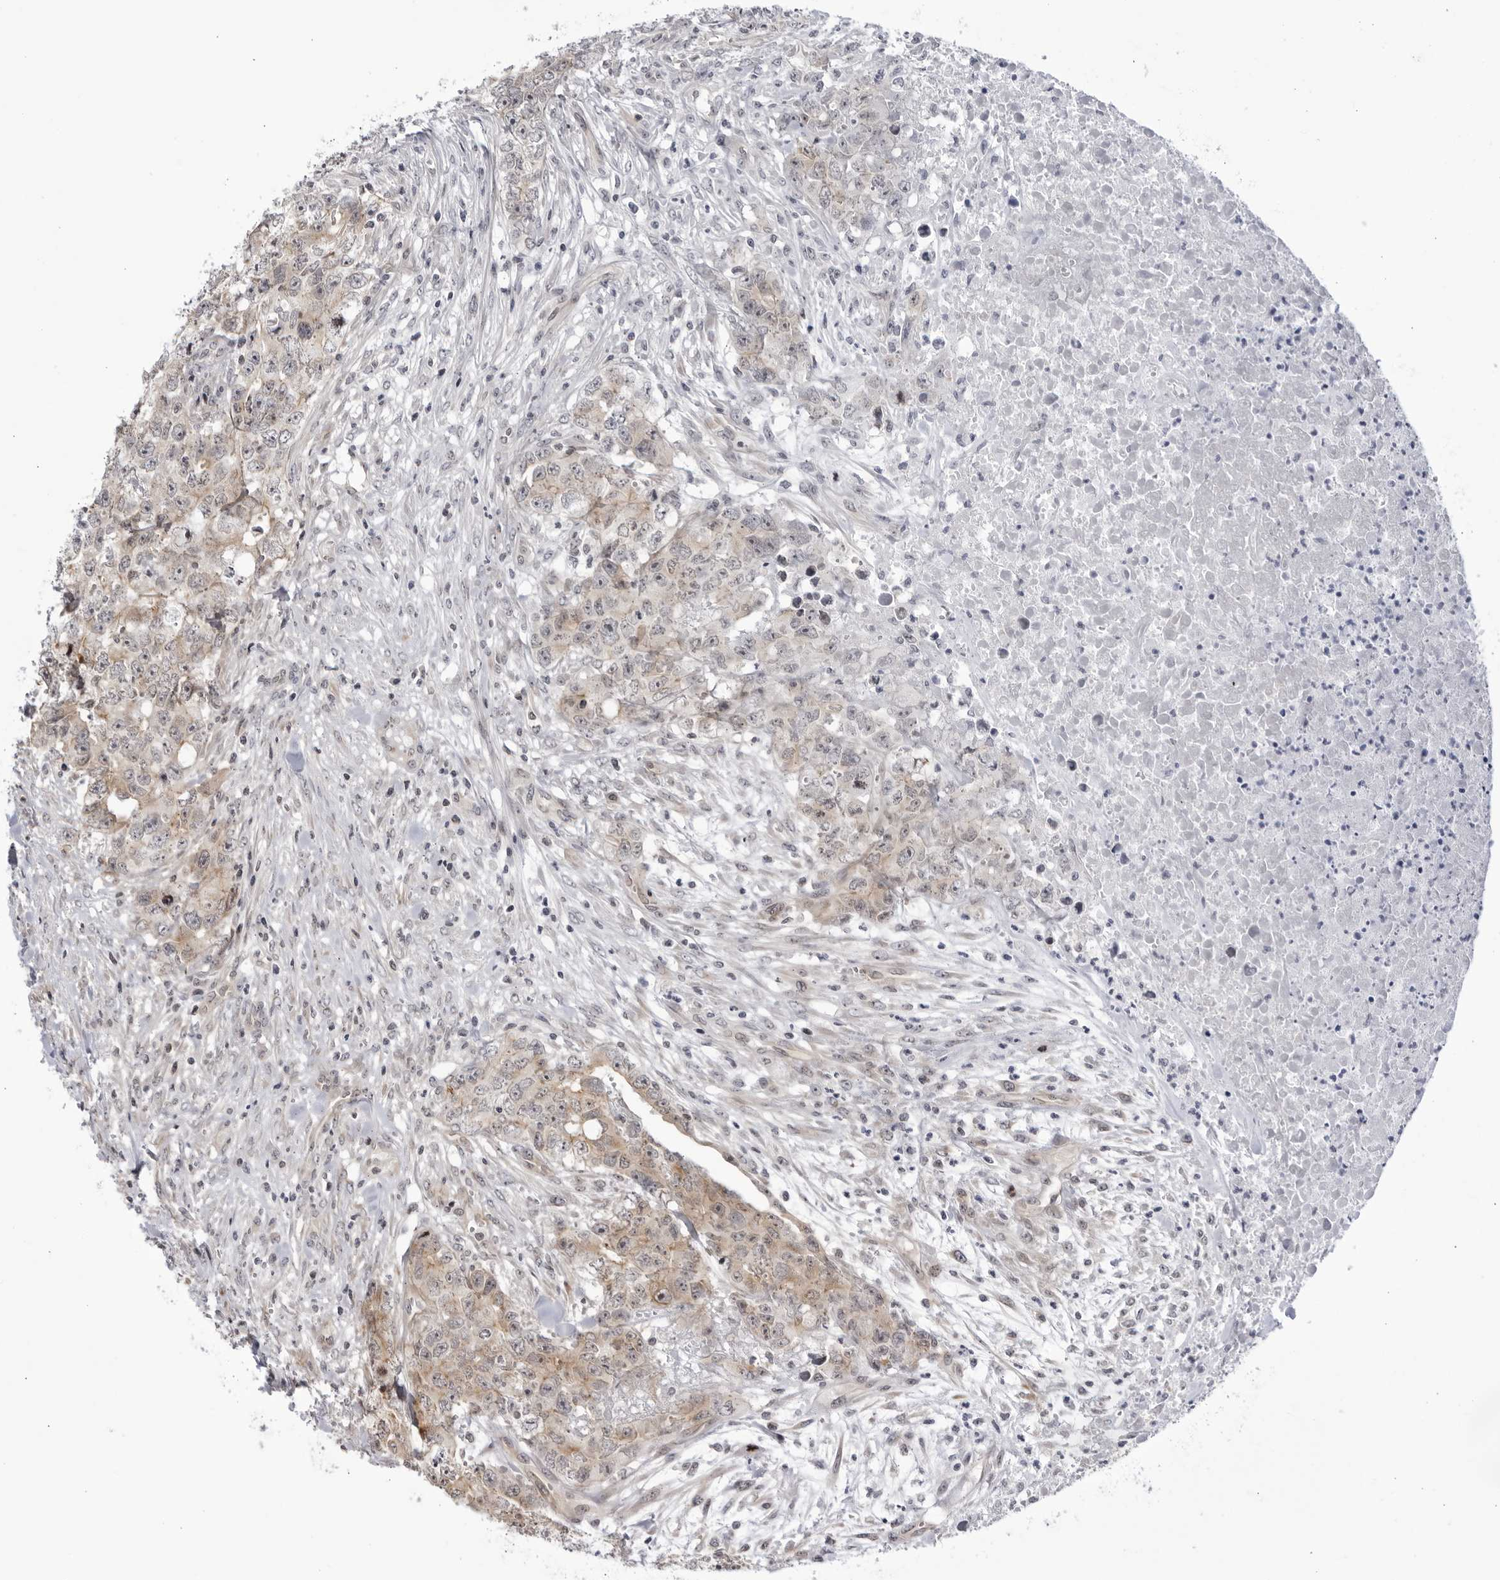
{"staining": {"intensity": "weak", "quantity": "25%-75%", "location": "cytoplasmic/membranous"}, "tissue": "testis cancer", "cell_type": "Tumor cells", "image_type": "cancer", "snomed": [{"axis": "morphology", "description": "Carcinoma, Embryonal, NOS"}, {"axis": "topography", "description": "Testis"}], "caption": "This image reveals immunohistochemistry (IHC) staining of human testis cancer, with low weak cytoplasmic/membranous expression in about 25%-75% of tumor cells.", "gene": "CNBD1", "patient": {"sex": "male", "age": 28}}